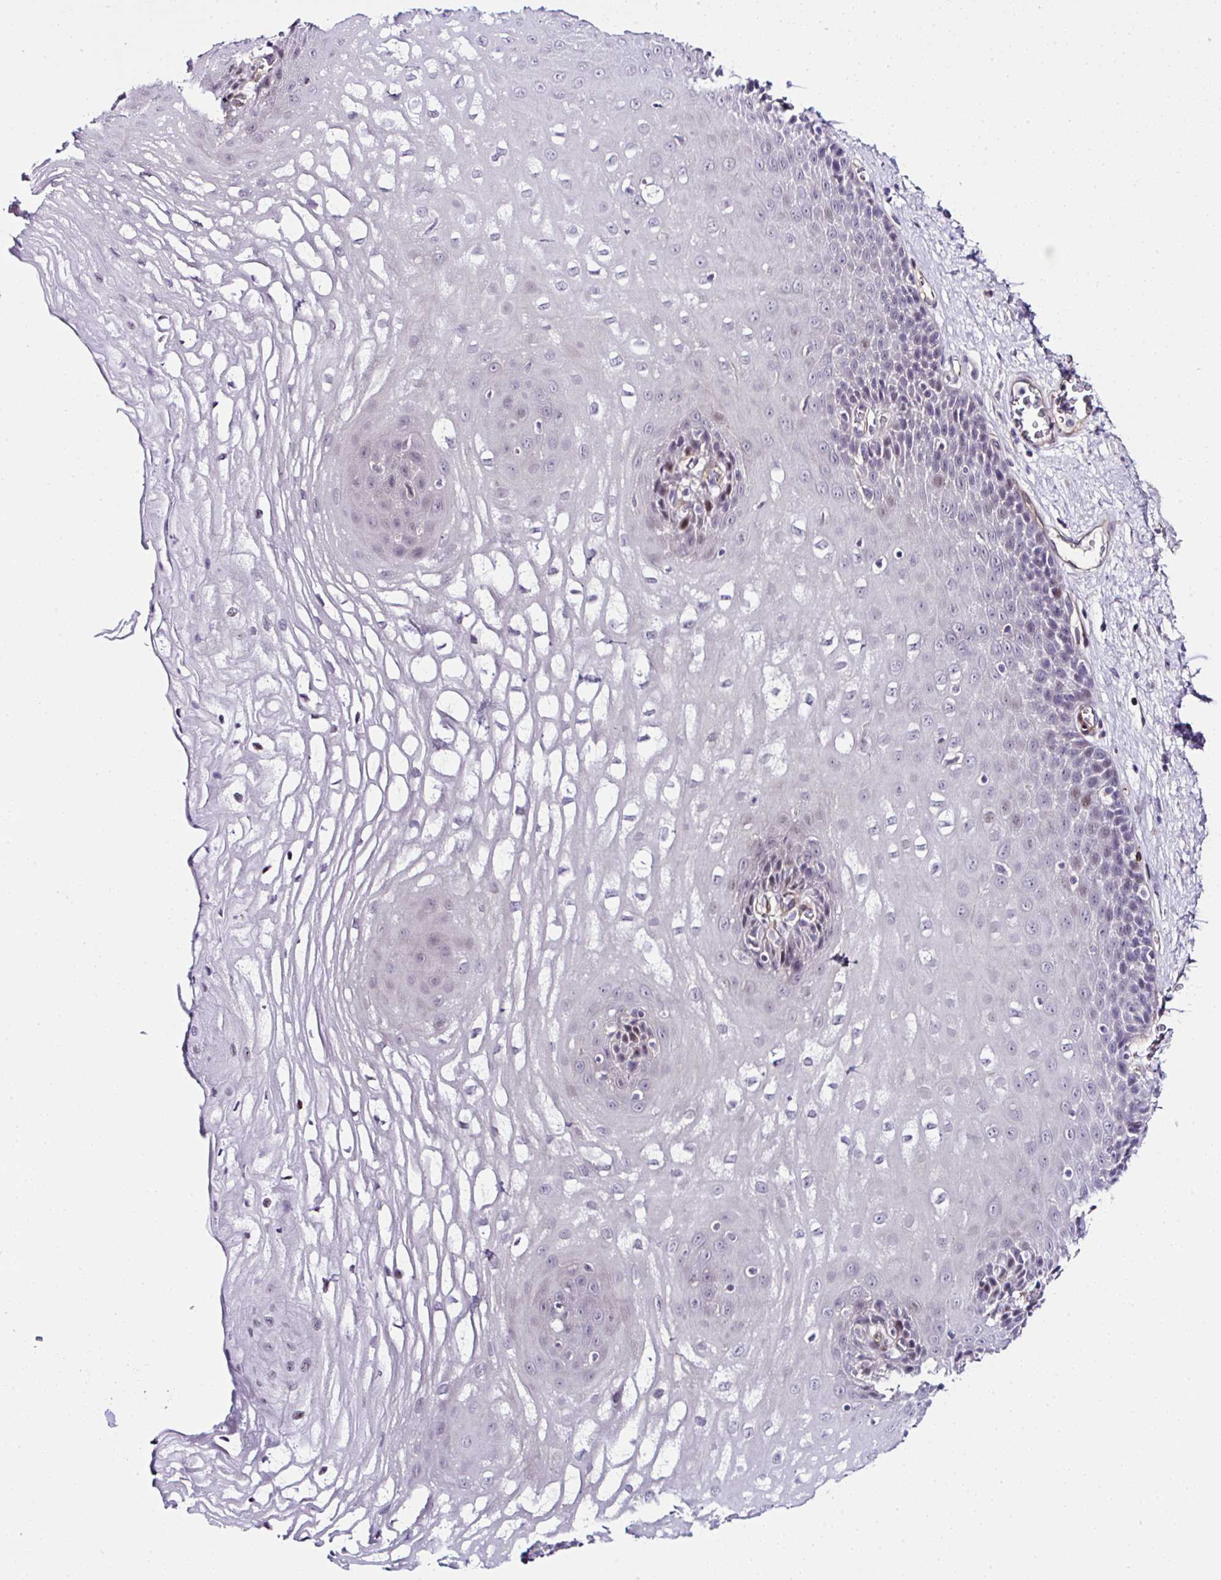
{"staining": {"intensity": "negative", "quantity": "none", "location": "none"}, "tissue": "esophagus", "cell_type": "Squamous epithelial cells", "image_type": "normal", "snomed": [{"axis": "morphology", "description": "Normal tissue, NOS"}, {"axis": "topography", "description": "Esophagus"}], "caption": "A photomicrograph of esophagus stained for a protein exhibits no brown staining in squamous epithelial cells.", "gene": "FBXO34", "patient": {"sex": "male", "age": 62}}